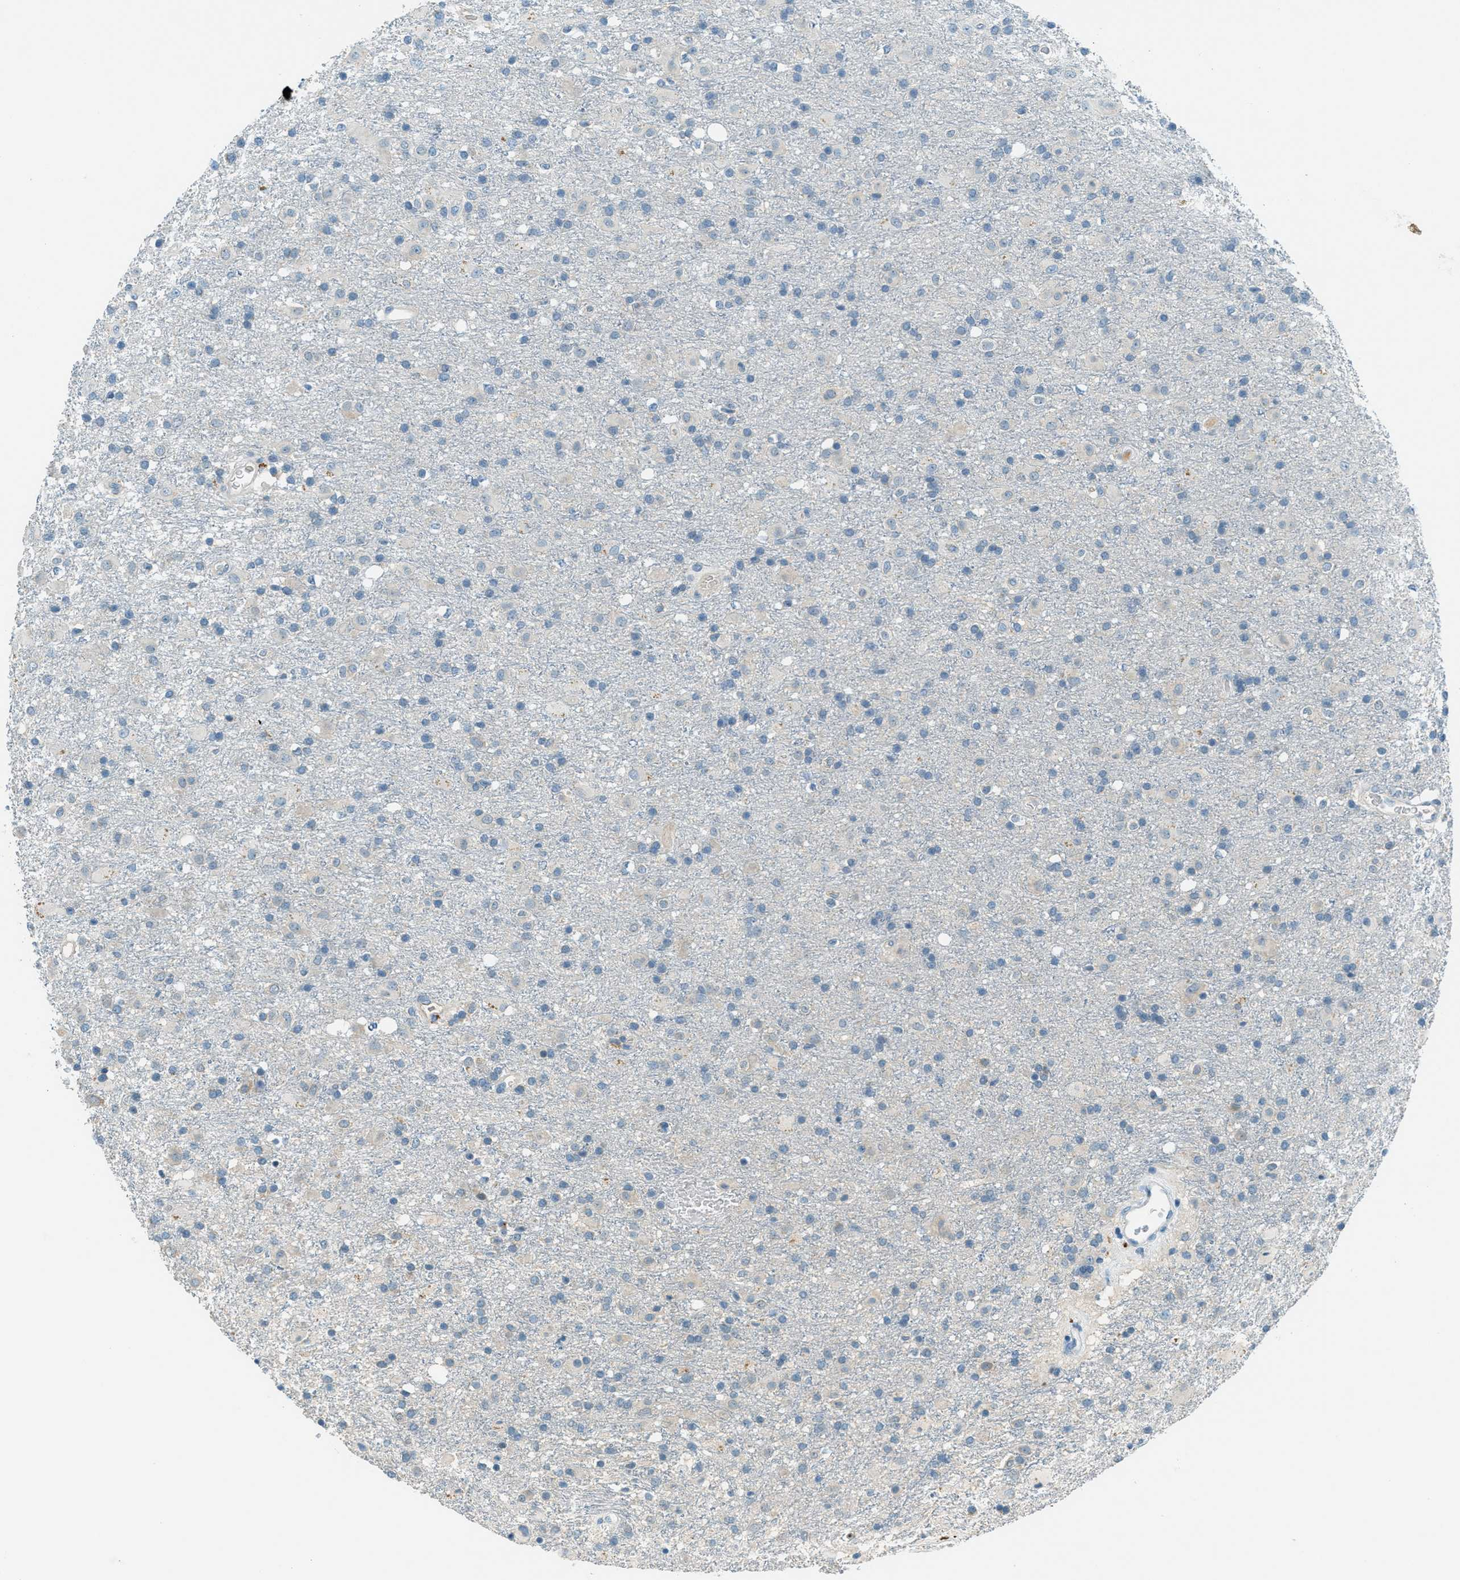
{"staining": {"intensity": "negative", "quantity": "none", "location": "none"}, "tissue": "glioma", "cell_type": "Tumor cells", "image_type": "cancer", "snomed": [{"axis": "morphology", "description": "Glioma, malignant, Low grade"}, {"axis": "topography", "description": "Brain"}], "caption": "IHC image of neoplastic tissue: human malignant low-grade glioma stained with DAB shows no significant protein staining in tumor cells. (Brightfield microscopy of DAB (3,3'-diaminobenzidine) immunohistochemistry (IHC) at high magnification).", "gene": "MSLN", "patient": {"sex": "male", "age": 65}}